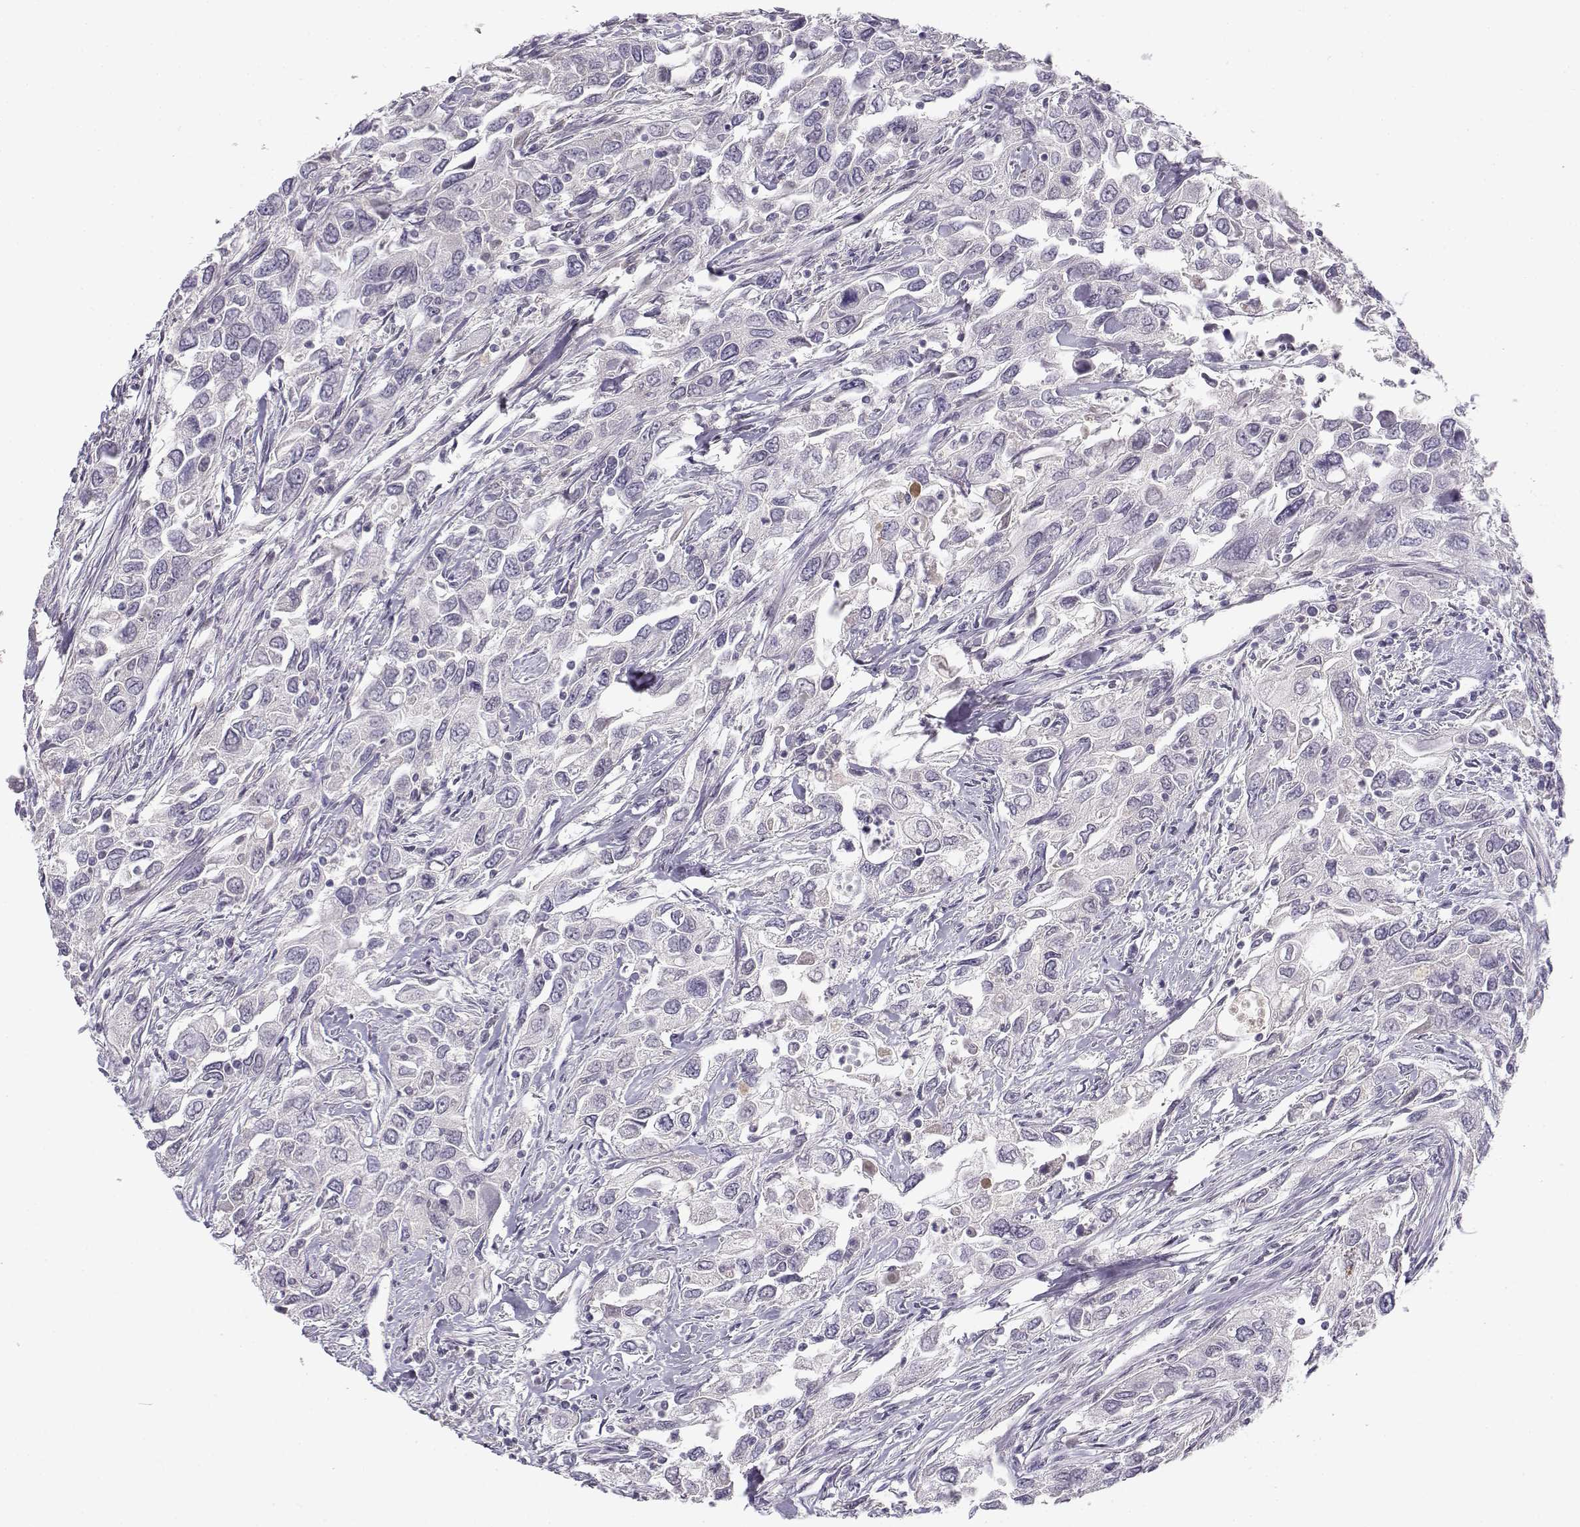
{"staining": {"intensity": "negative", "quantity": "none", "location": "none"}, "tissue": "urothelial cancer", "cell_type": "Tumor cells", "image_type": "cancer", "snomed": [{"axis": "morphology", "description": "Urothelial carcinoma, High grade"}, {"axis": "topography", "description": "Urinary bladder"}], "caption": "A high-resolution photomicrograph shows immunohistochemistry staining of urothelial carcinoma (high-grade), which displays no significant expression in tumor cells.", "gene": "C16orf86", "patient": {"sex": "male", "age": 76}}